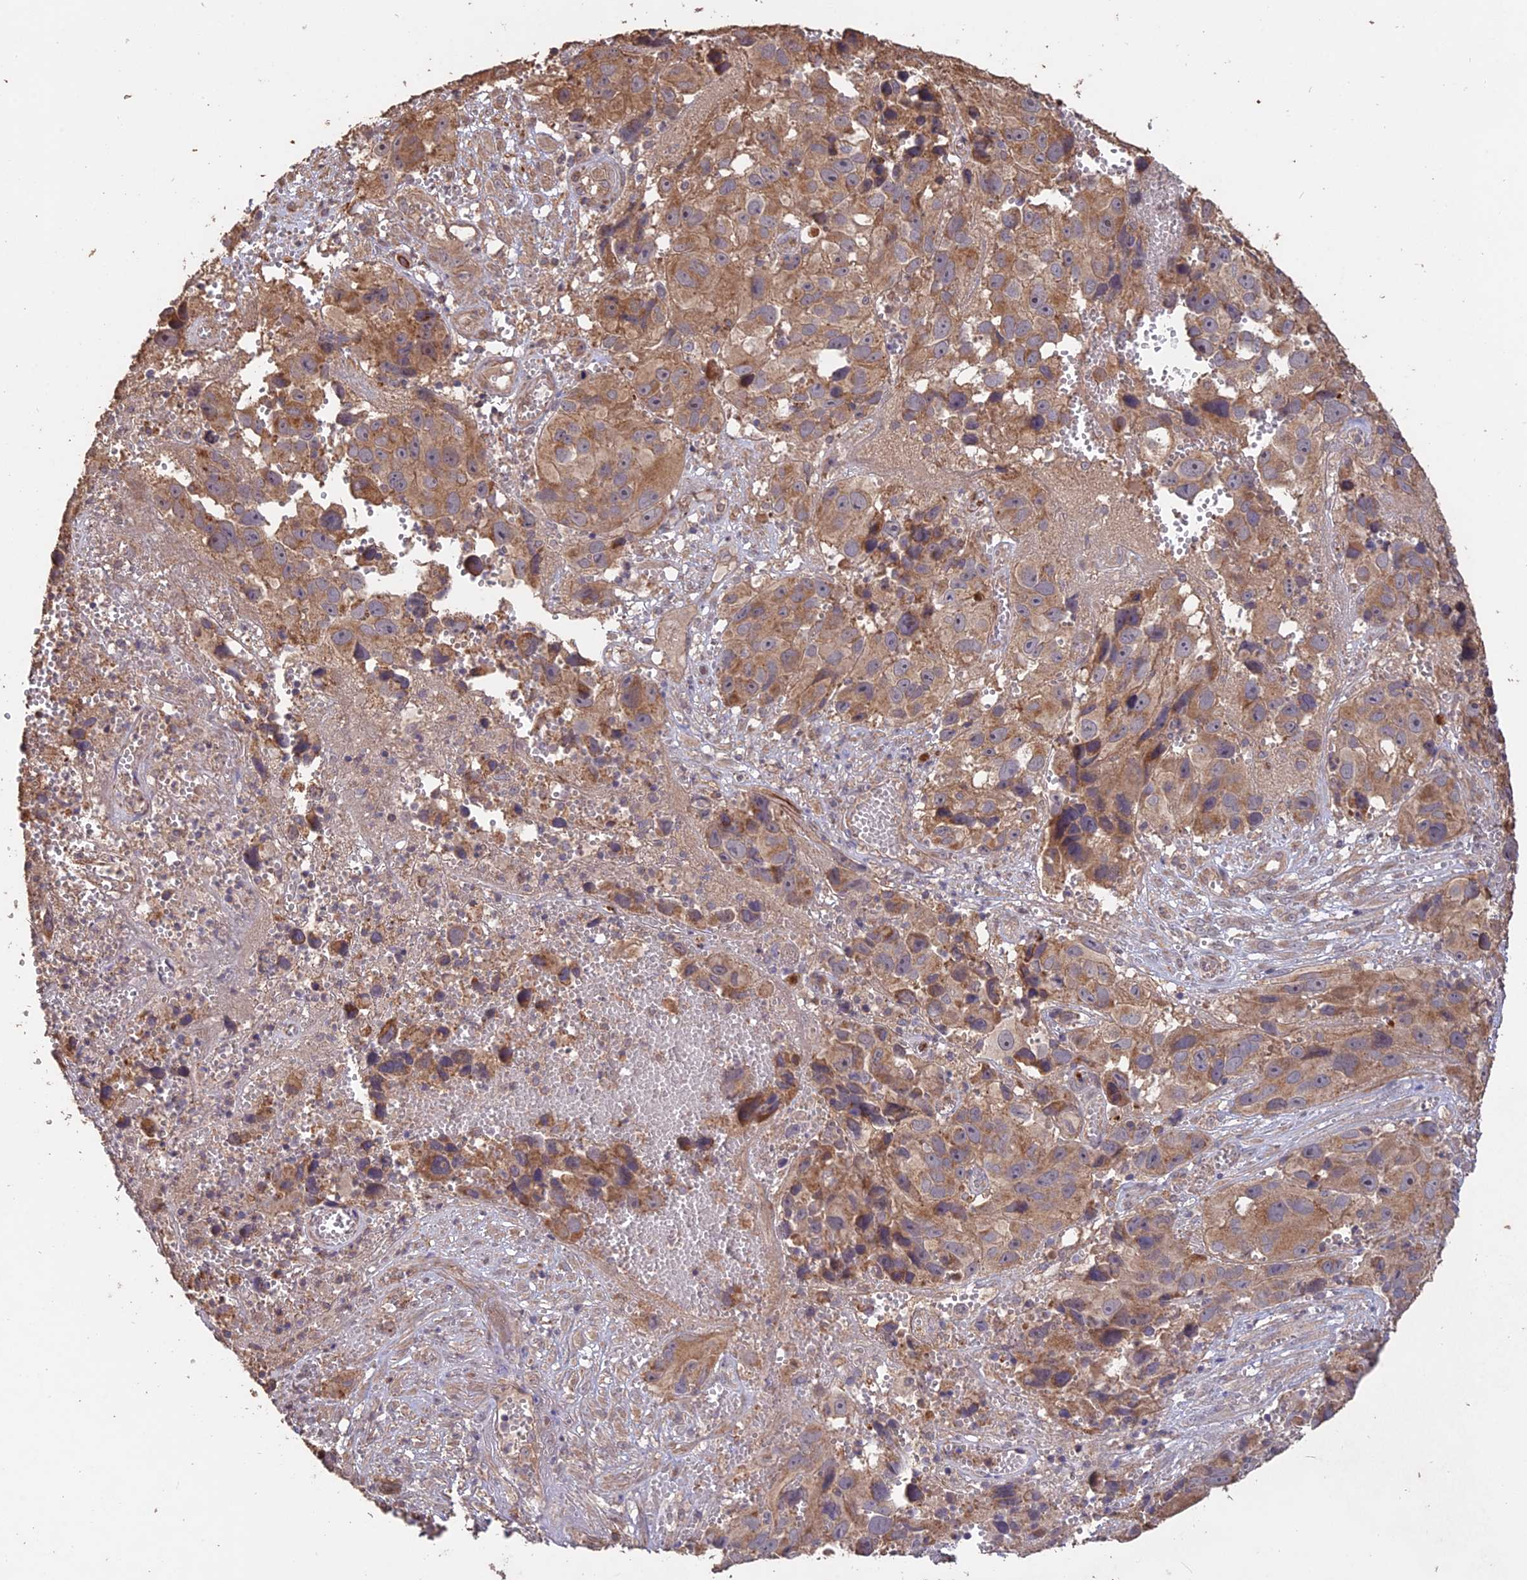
{"staining": {"intensity": "moderate", "quantity": ">75%", "location": "cytoplasmic/membranous"}, "tissue": "melanoma", "cell_type": "Tumor cells", "image_type": "cancer", "snomed": [{"axis": "morphology", "description": "Malignant melanoma, NOS"}, {"axis": "topography", "description": "Skin"}], "caption": "DAB immunohistochemical staining of human melanoma displays moderate cytoplasmic/membranous protein expression in approximately >75% of tumor cells.", "gene": "LAYN", "patient": {"sex": "male", "age": 84}}